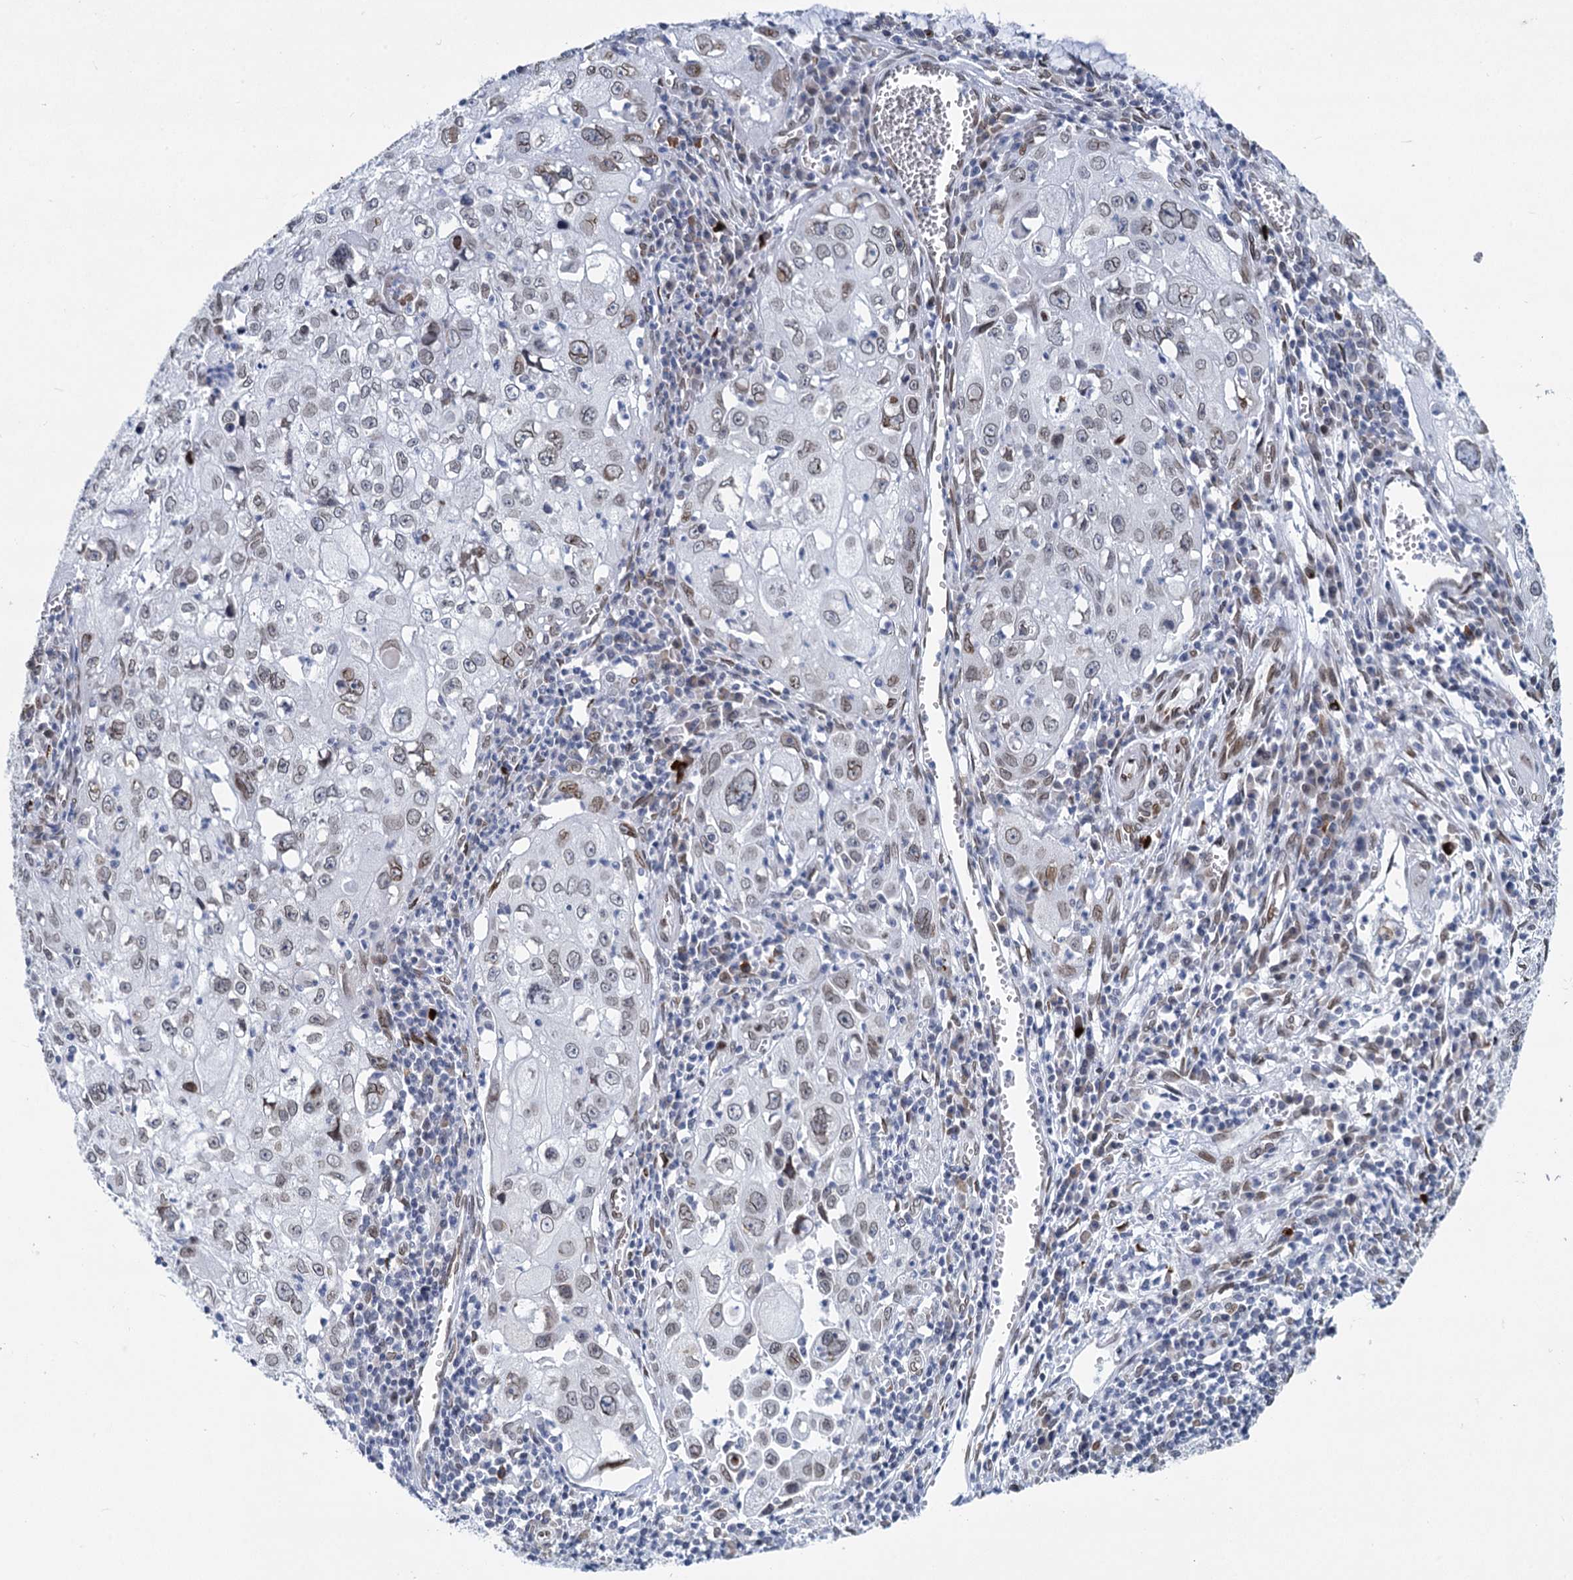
{"staining": {"intensity": "weak", "quantity": "25%-75%", "location": "cytoplasmic/membranous,nuclear"}, "tissue": "cervical cancer", "cell_type": "Tumor cells", "image_type": "cancer", "snomed": [{"axis": "morphology", "description": "Squamous cell carcinoma, NOS"}, {"axis": "topography", "description": "Cervix"}], "caption": "Protein staining demonstrates weak cytoplasmic/membranous and nuclear expression in approximately 25%-75% of tumor cells in squamous cell carcinoma (cervical). Using DAB (3,3'-diaminobenzidine) (brown) and hematoxylin (blue) stains, captured at high magnification using brightfield microscopy.", "gene": "PRSS35", "patient": {"sex": "female", "age": 42}}